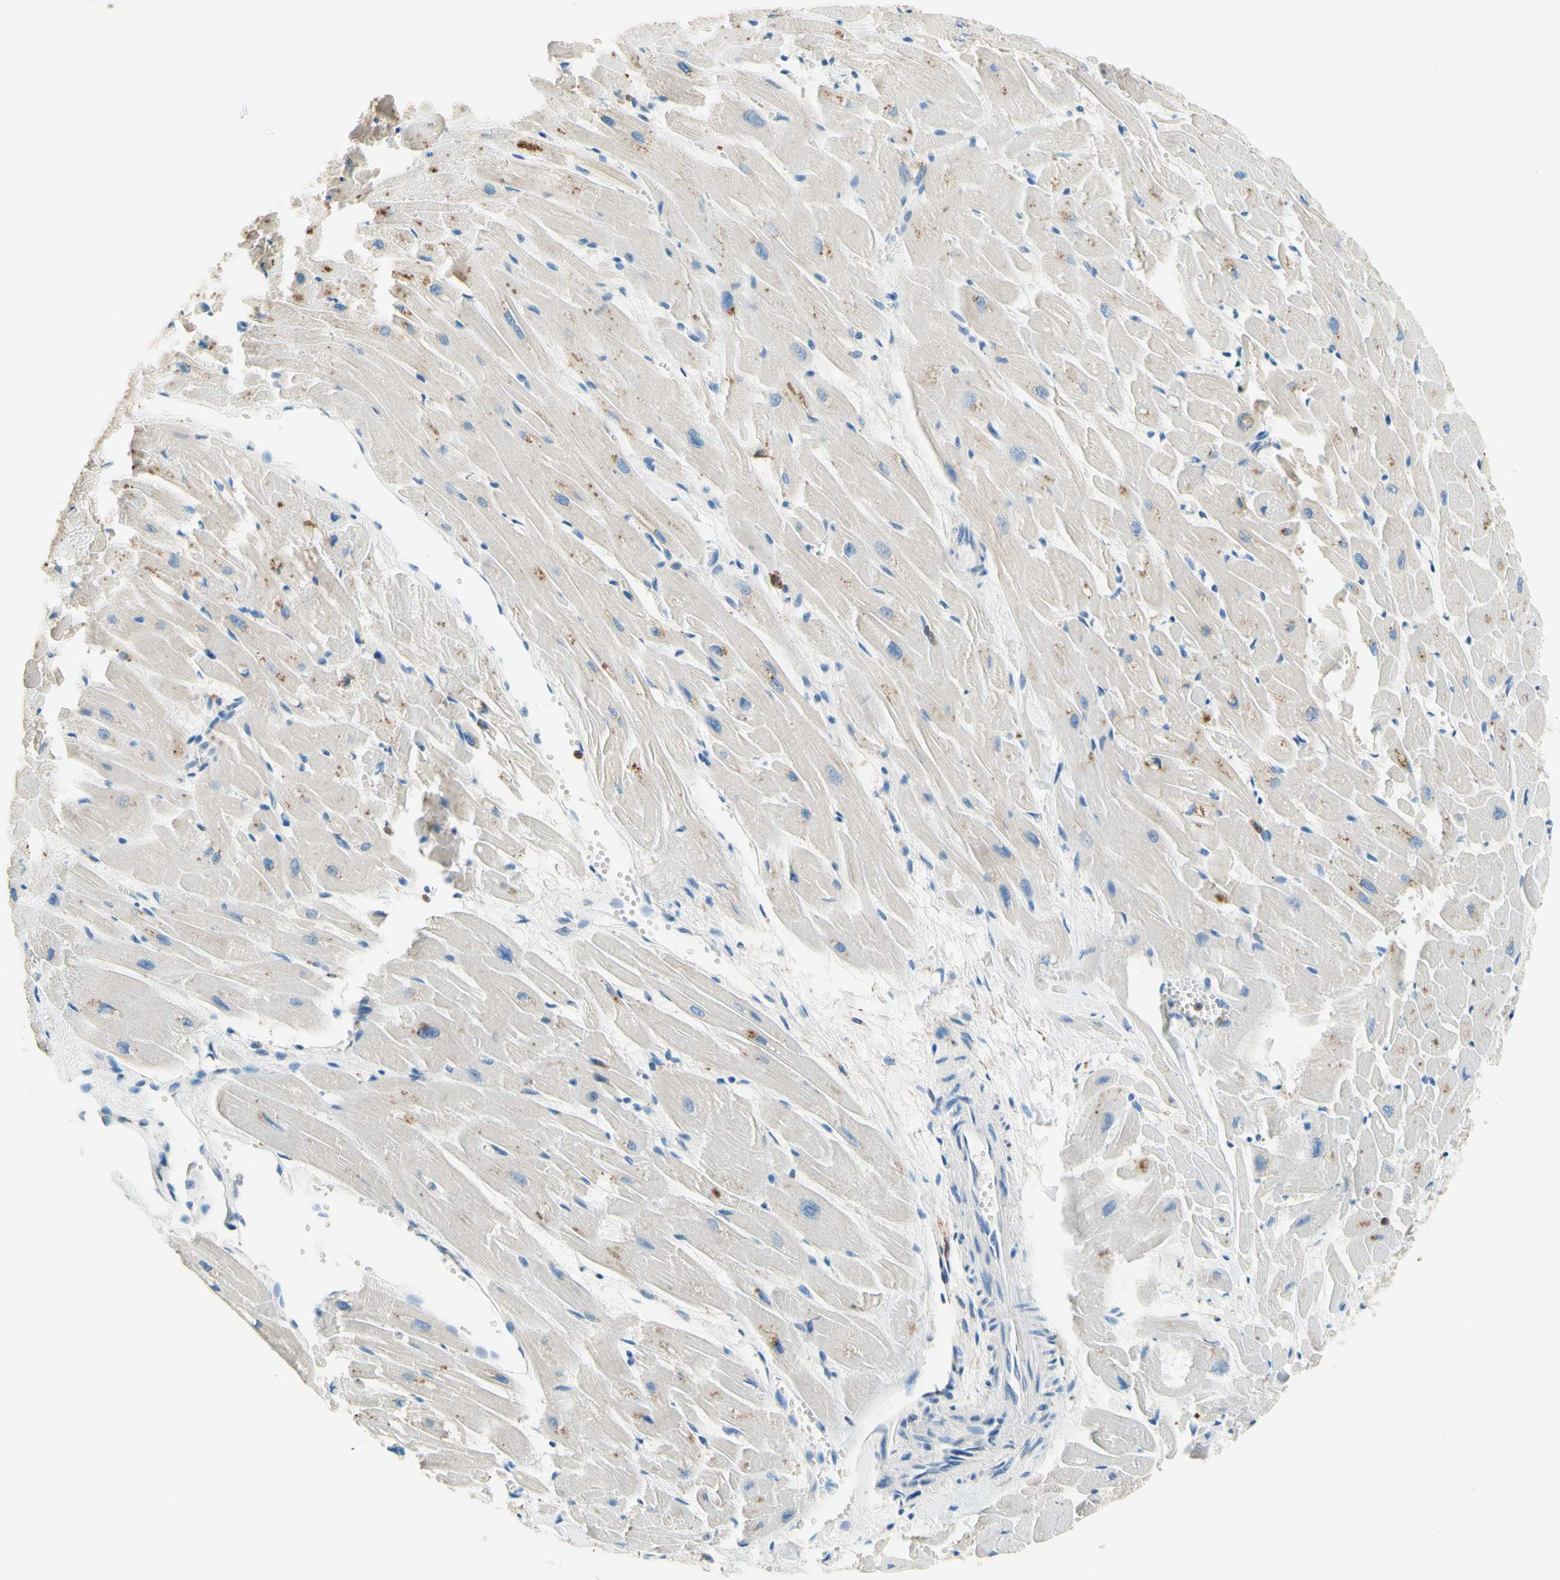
{"staining": {"intensity": "weak", "quantity": "<25%", "location": "cytoplasmic/membranous"}, "tissue": "heart muscle", "cell_type": "Cardiomyocytes", "image_type": "normal", "snomed": [{"axis": "morphology", "description": "Normal tissue, NOS"}, {"axis": "topography", "description": "Heart"}], "caption": "Immunohistochemical staining of benign heart muscle reveals no significant expression in cardiomyocytes.", "gene": "SIGLEC9", "patient": {"sex": "female", "age": 19}}